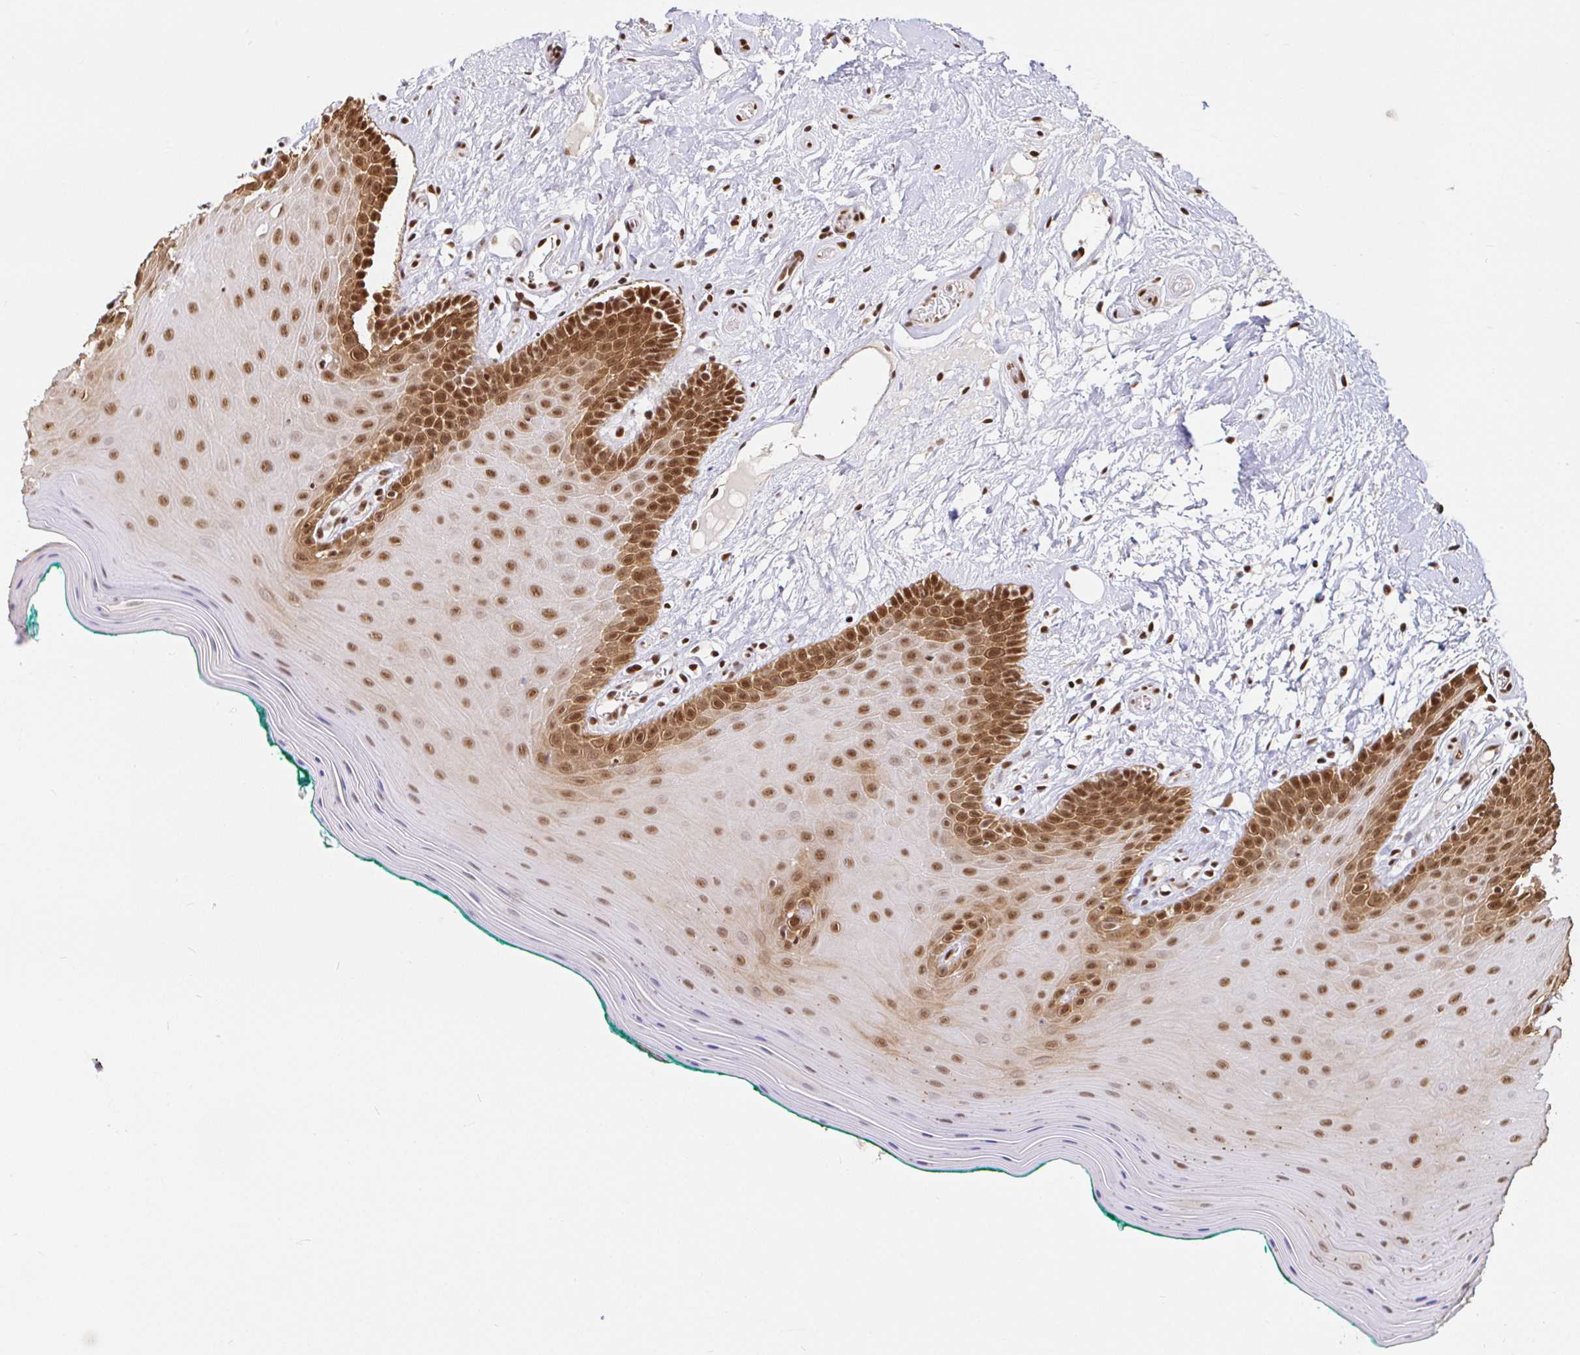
{"staining": {"intensity": "strong", "quantity": ">75%", "location": "cytoplasmic/membranous,nuclear"}, "tissue": "oral mucosa", "cell_type": "Squamous epithelial cells", "image_type": "normal", "snomed": [{"axis": "morphology", "description": "Normal tissue, NOS"}, {"axis": "topography", "description": "Oral tissue"}], "caption": "IHC of benign oral mucosa shows high levels of strong cytoplasmic/membranous,nuclear staining in approximately >75% of squamous epithelial cells.", "gene": "SP3", "patient": {"sex": "female", "age": 40}}